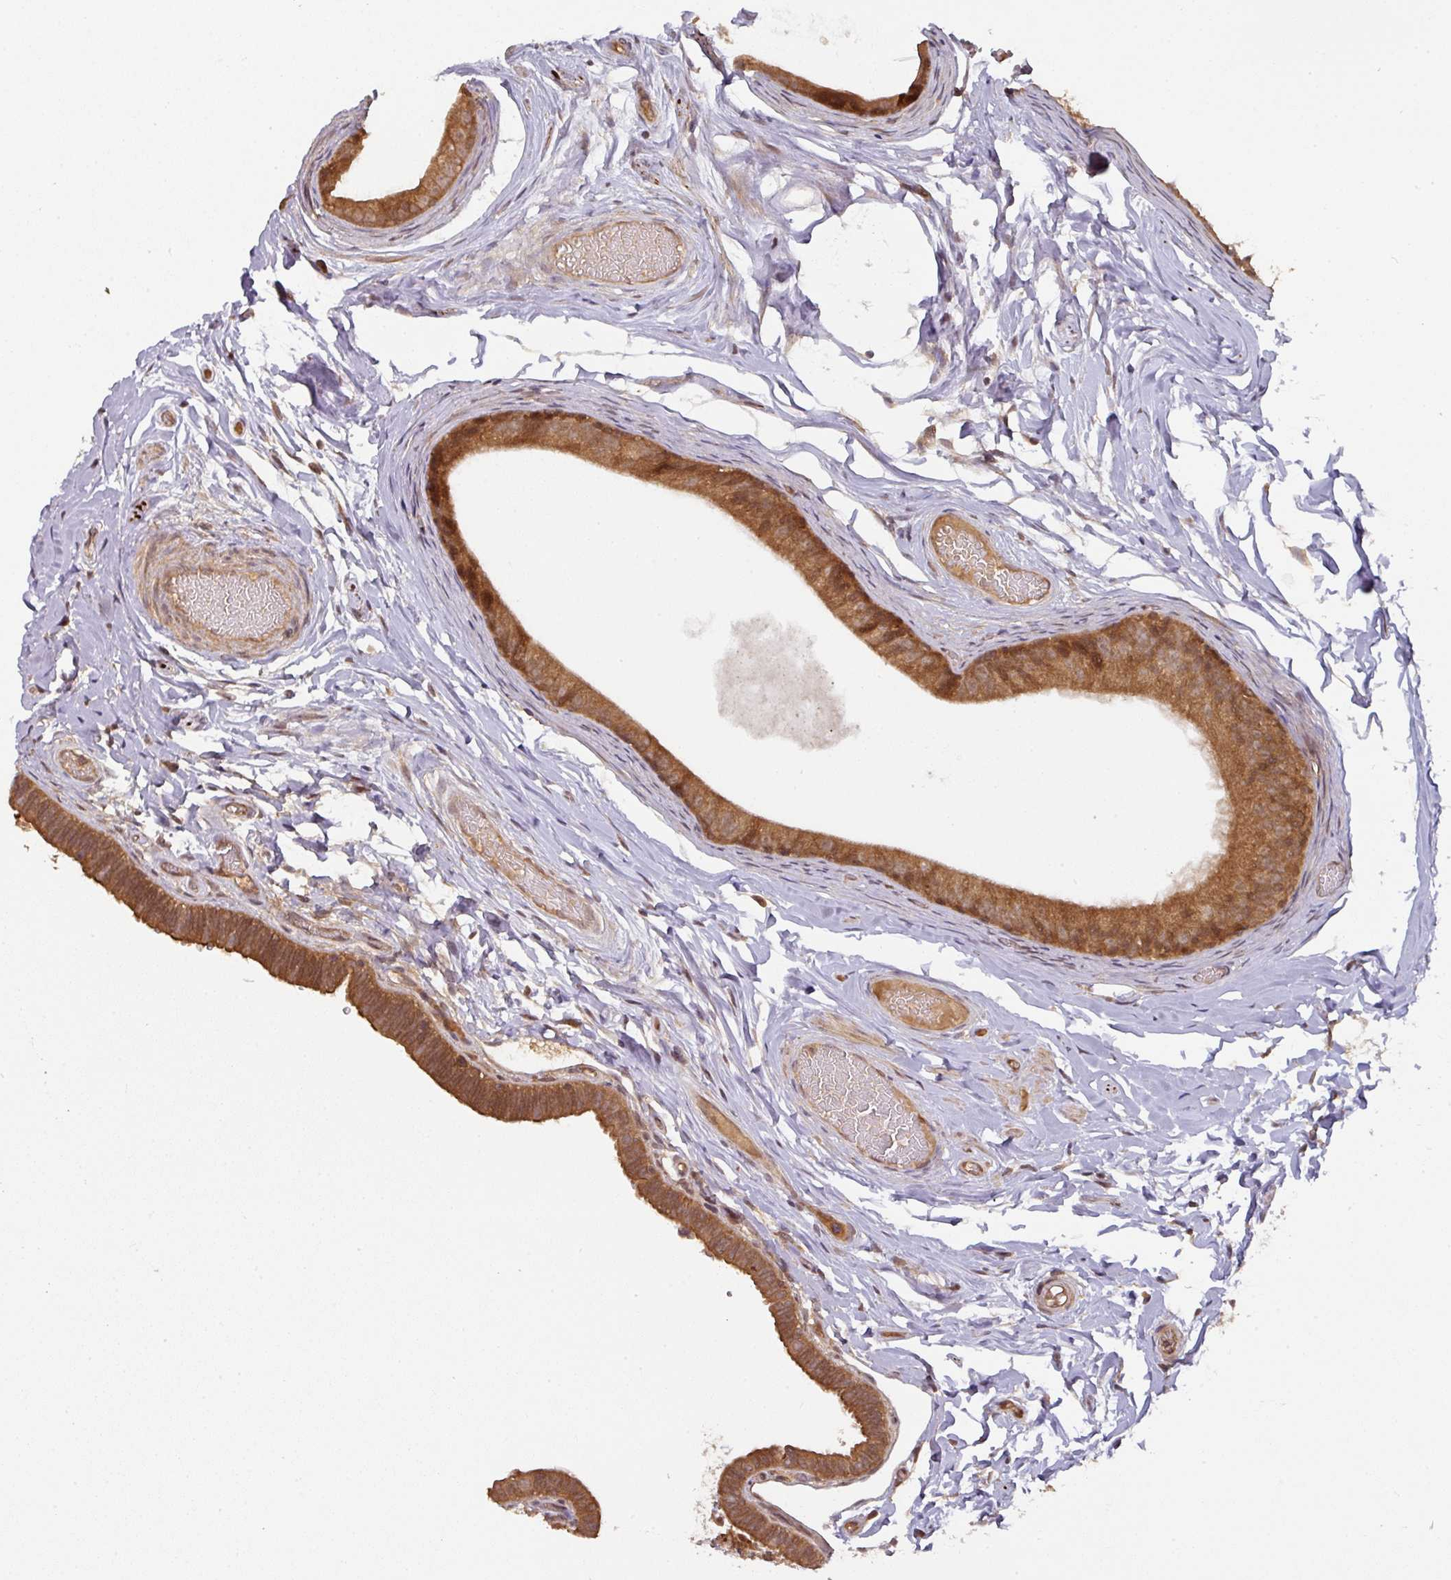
{"staining": {"intensity": "moderate", "quantity": ">75%", "location": "cytoplasmic/membranous"}, "tissue": "epididymis", "cell_type": "Glandular cells", "image_type": "normal", "snomed": [{"axis": "morphology", "description": "Normal tissue, NOS"}, {"axis": "morphology", "description": "Carcinoma, Embryonal, NOS"}, {"axis": "topography", "description": "Testis"}, {"axis": "topography", "description": "Epididymis"}], "caption": "Immunohistochemical staining of benign human epididymis demonstrates medium levels of moderate cytoplasmic/membranous expression in approximately >75% of glandular cells. (DAB = brown stain, brightfield microscopy at high magnification).", "gene": "EIF4EBP2", "patient": {"sex": "male", "age": 36}}